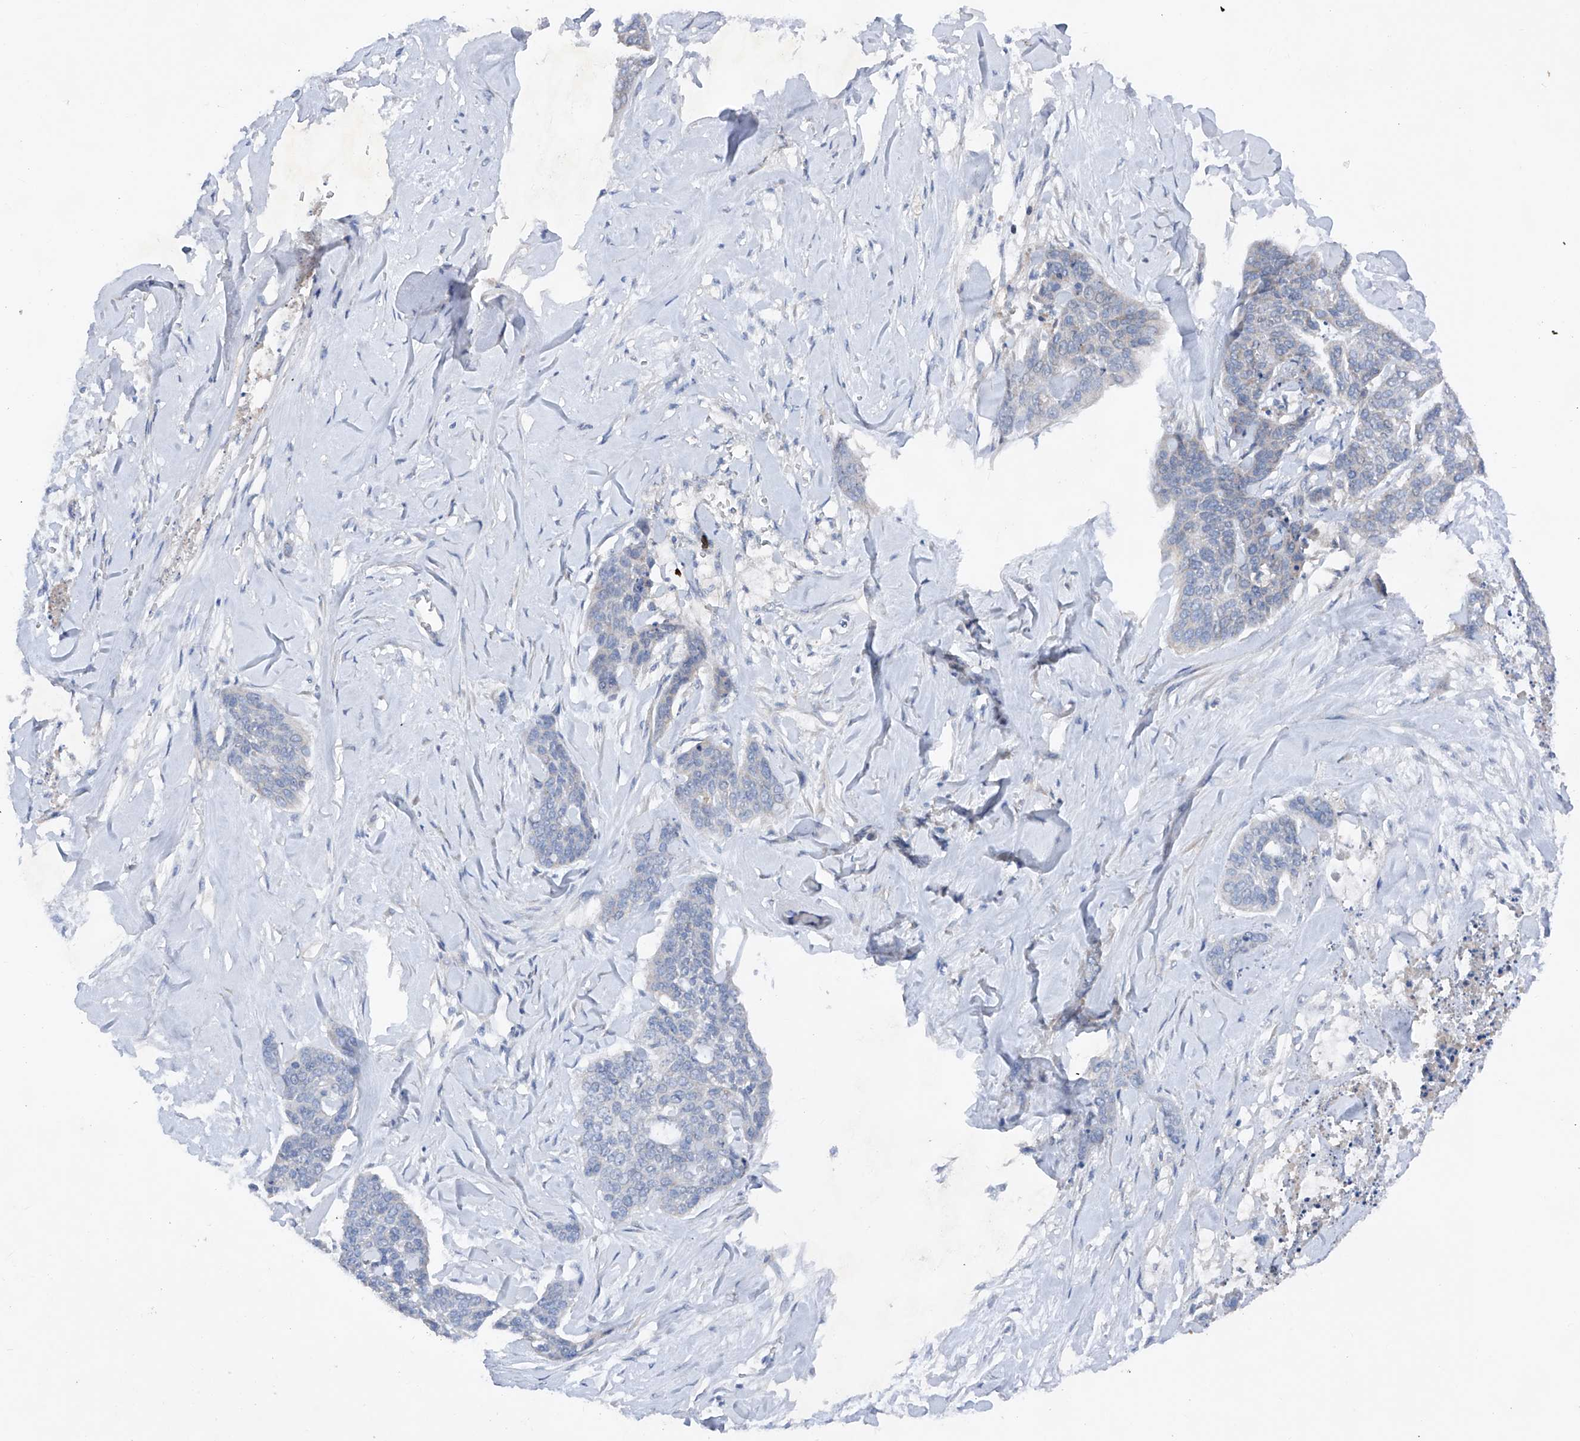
{"staining": {"intensity": "negative", "quantity": "none", "location": "none"}, "tissue": "skin cancer", "cell_type": "Tumor cells", "image_type": "cancer", "snomed": [{"axis": "morphology", "description": "Basal cell carcinoma"}, {"axis": "topography", "description": "Skin"}], "caption": "Photomicrograph shows no significant protein staining in tumor cells of skin basal cell carcinoma.", "gene": "DAD1", "patient": {"sex": "female", "age": 64}}